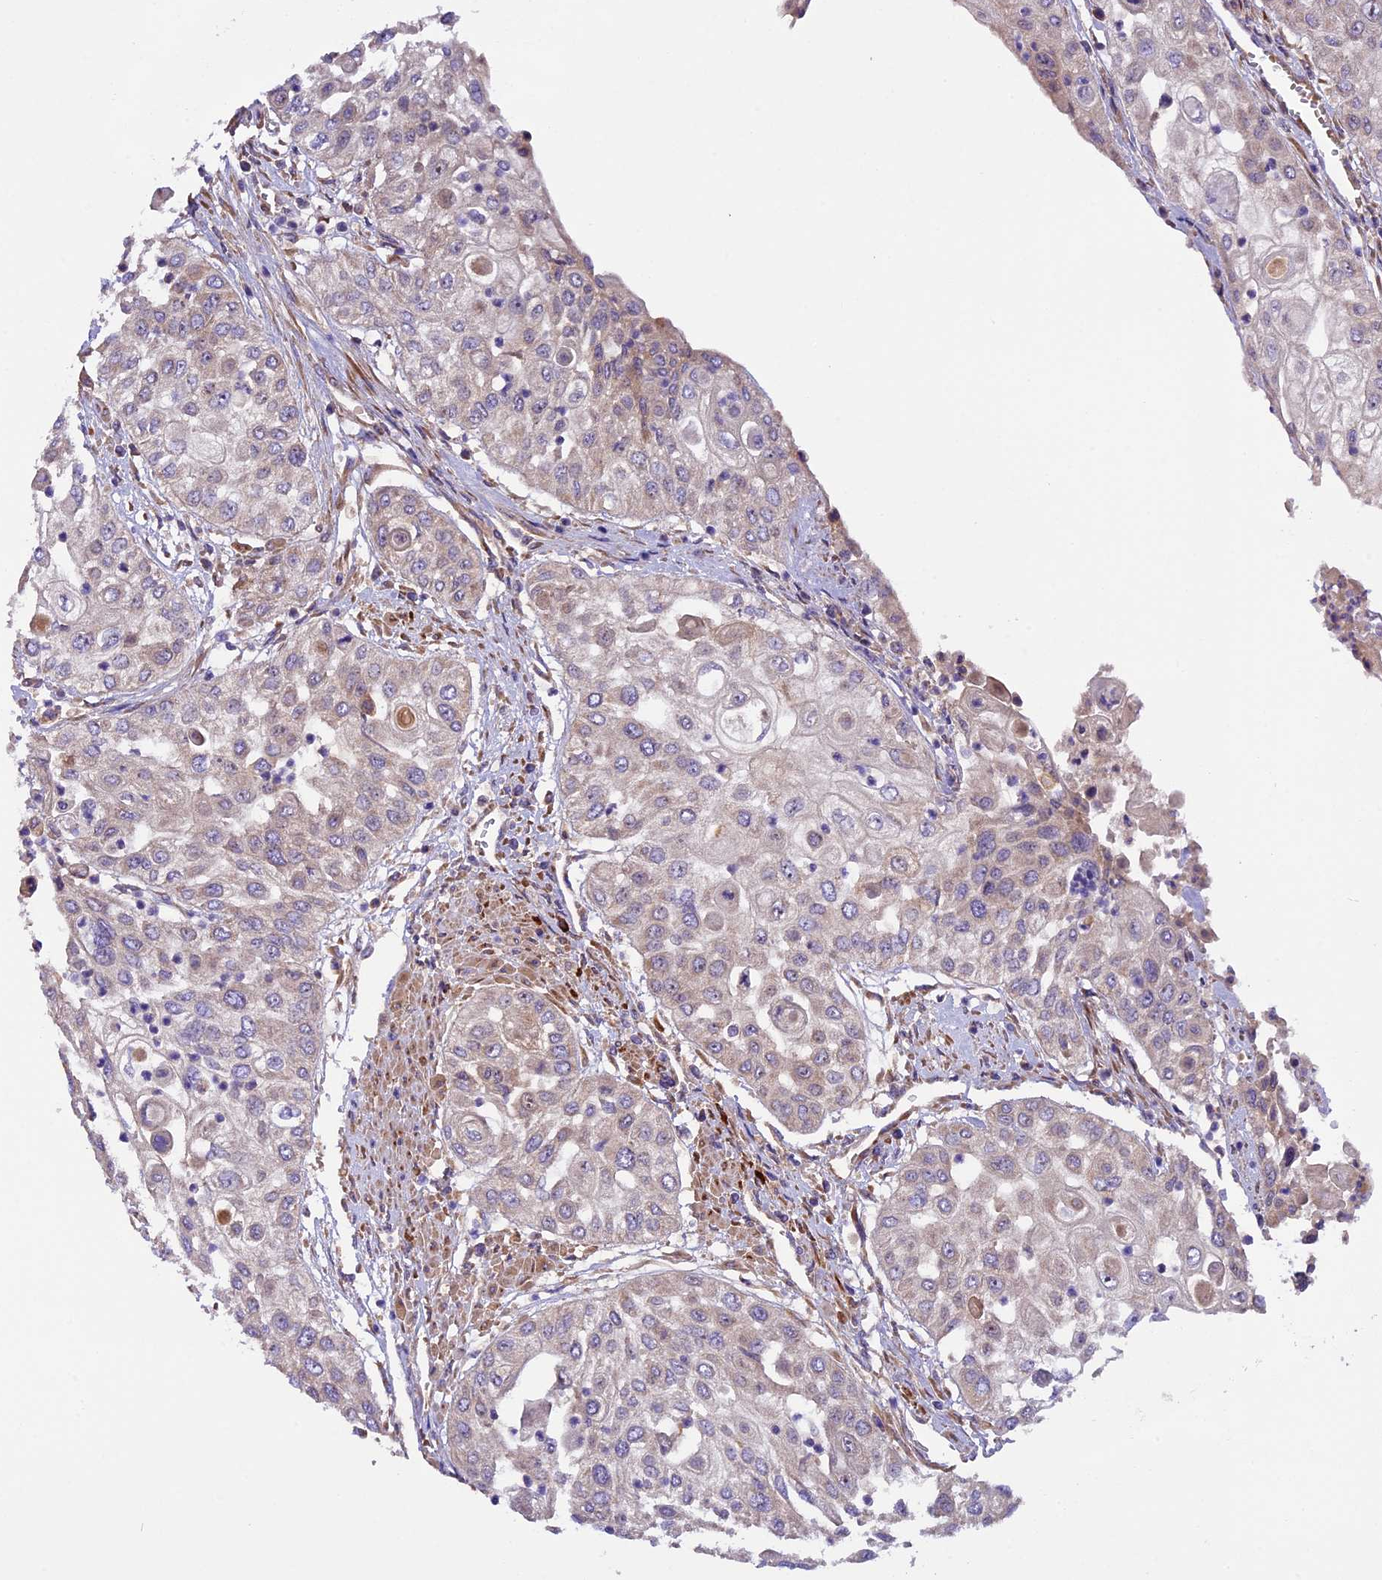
{"staining": {"intensity": "weak", "quantity": "25%-75%", "location": "cytoplasmic/membranous"}, "tissue": "urothelial cancer", "cell_type": "Tumor cells", "image_type": "cancer", "snomed": [{"axis": "morphology", "description": "Urothelial carcinoma, High grade"}, {"axis": "topography", "description": "Urinary bladder"}], "caption": "DAB immunohistochemical staining of human high-grade urothelial carcinoma reveals weak cytoplasmic/membranous protein expression in about 25%-75% of tumor cells.", "gene": "FRY", "patient": {"sex": "female", "age": 79}}